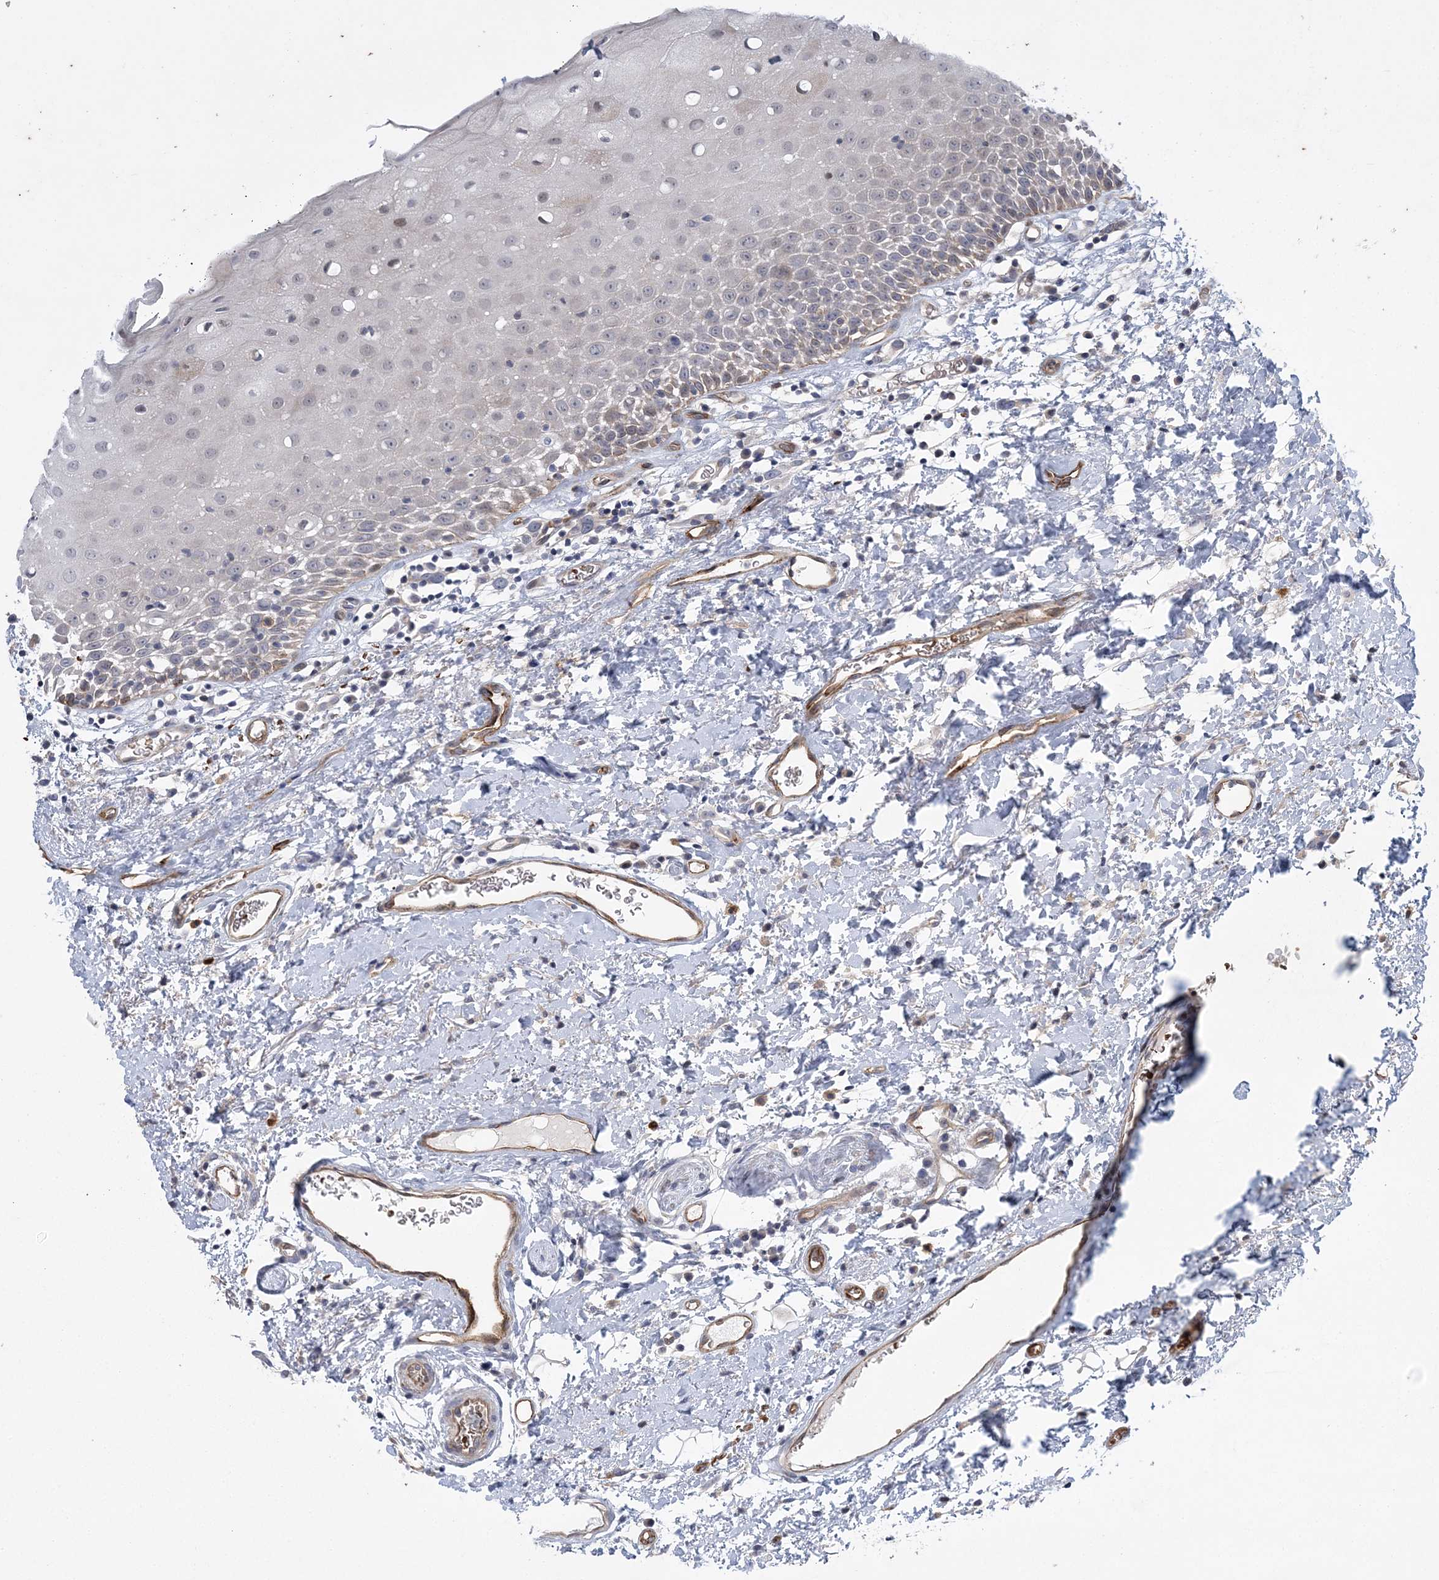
{"staining": {"intensity": "weak", "quantity": "<25%", "location": "cytoplasmic/membranous"}, "tissue": "oral mucosa", "cell_type": "Squamous epithelial cells", "image_type": "normal", "snomed": [{"axis": "morphology", "description": "Normal tissue, NOS"}, {"axis": "topography", "description": "Oral tissue"}], "caption": "Immunohistochemistry micrograph of unremarkable oral mucosa stained for a protein (brown), which reveals no expression in squamous epithelial cells.", "gene": "CALN1", "patient": {"sex": "male", "age": 74}}